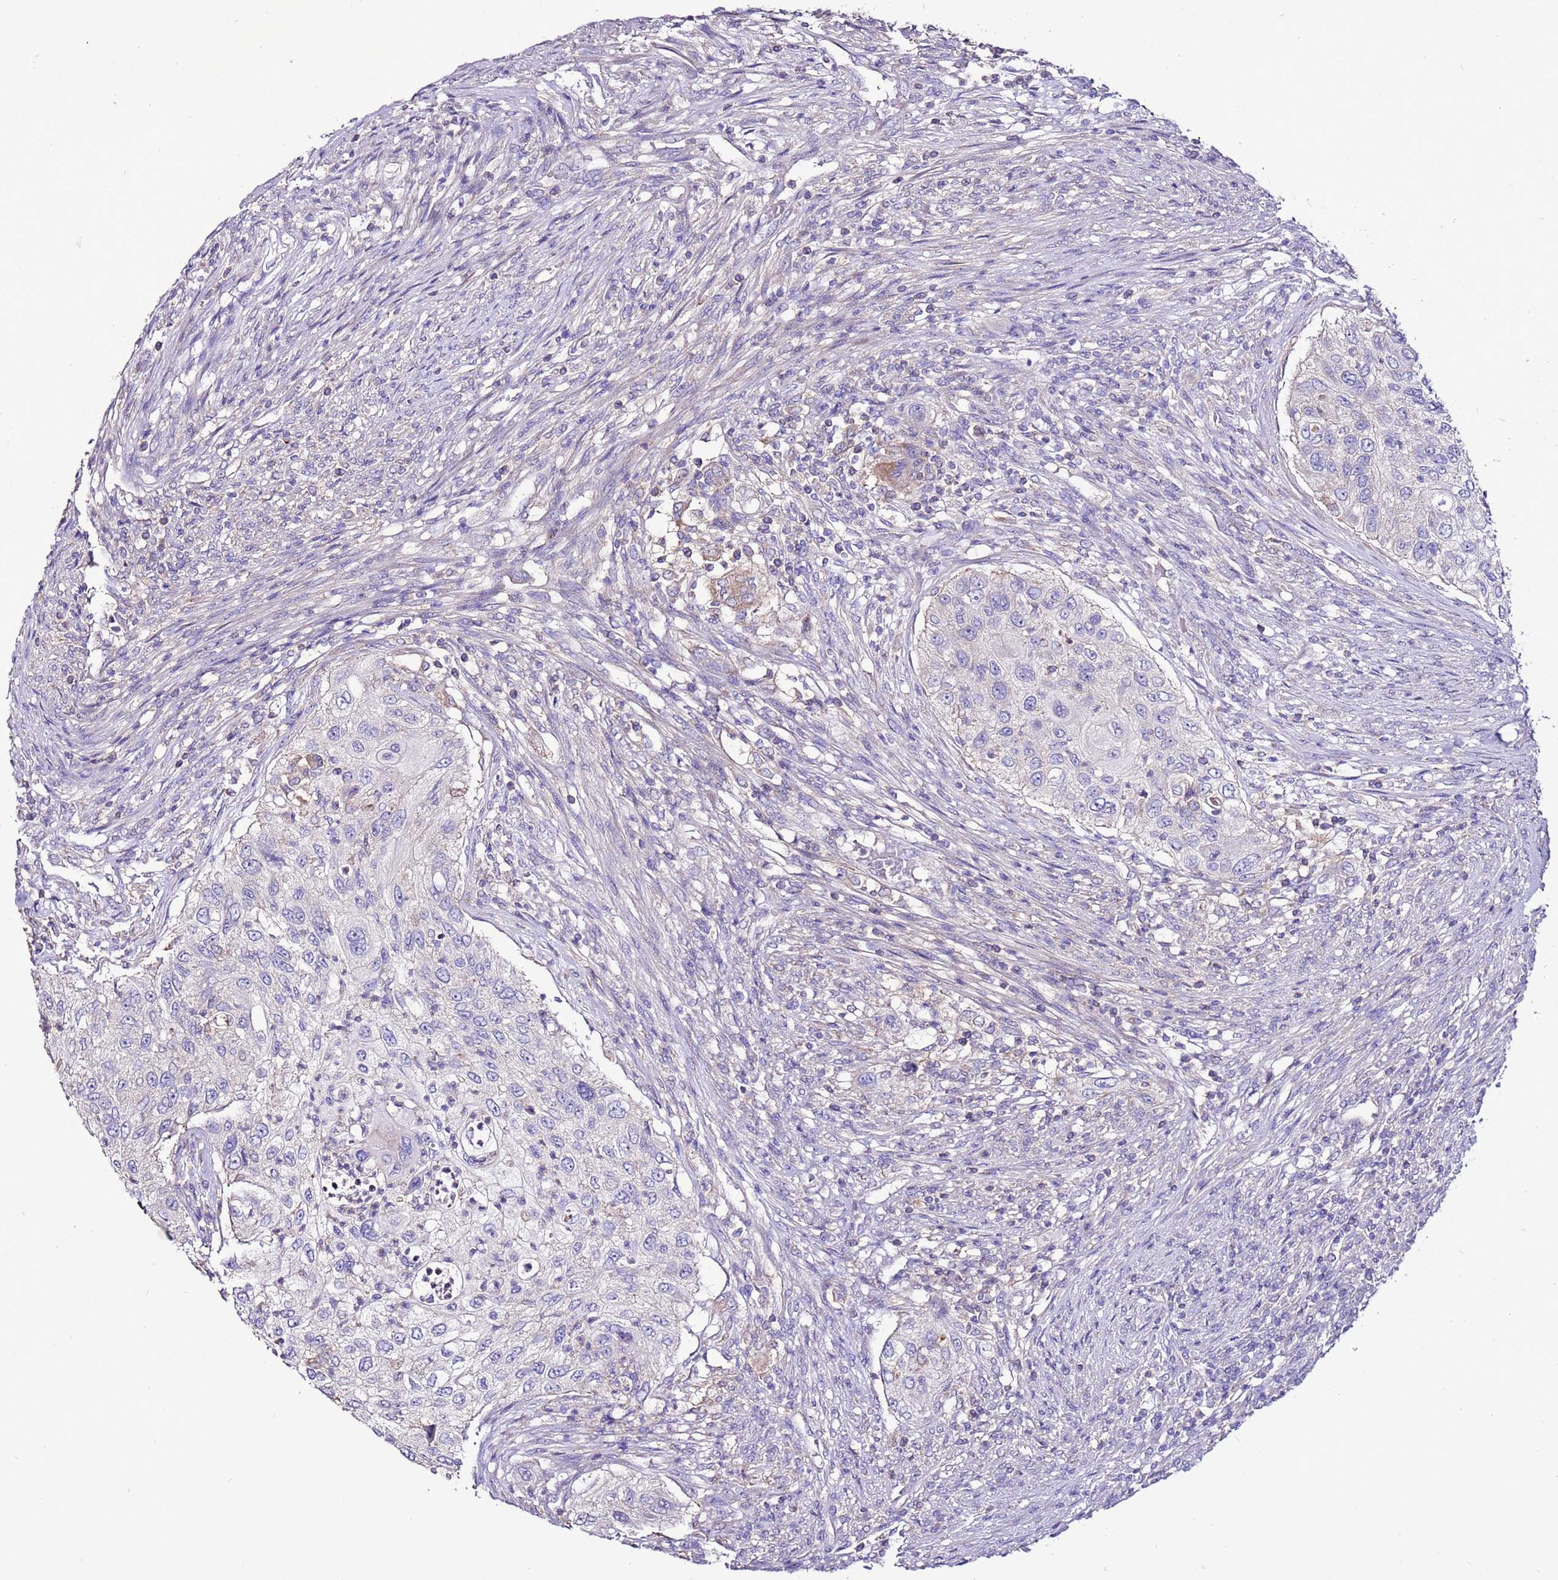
{"staining": {"intensity": "negative", "quantity": "none", "location": "none"}, "tissue": "urothelial cancer", "cell_type": "Tumor cells", "image_type": "cancer", "snomed": [{"axis": "morphology", "description": "Urothelial carcinoma, High grade"}, {"axis": "topography", "description": "Urinary bladder"}], "caption": "Urothelial carcinoma (high-grade) was stained to show a protein in brown. There is no significant staining in tumor cells.", "gene": "TMEM106C", "patient": {"sex": "female", "age": 60}}